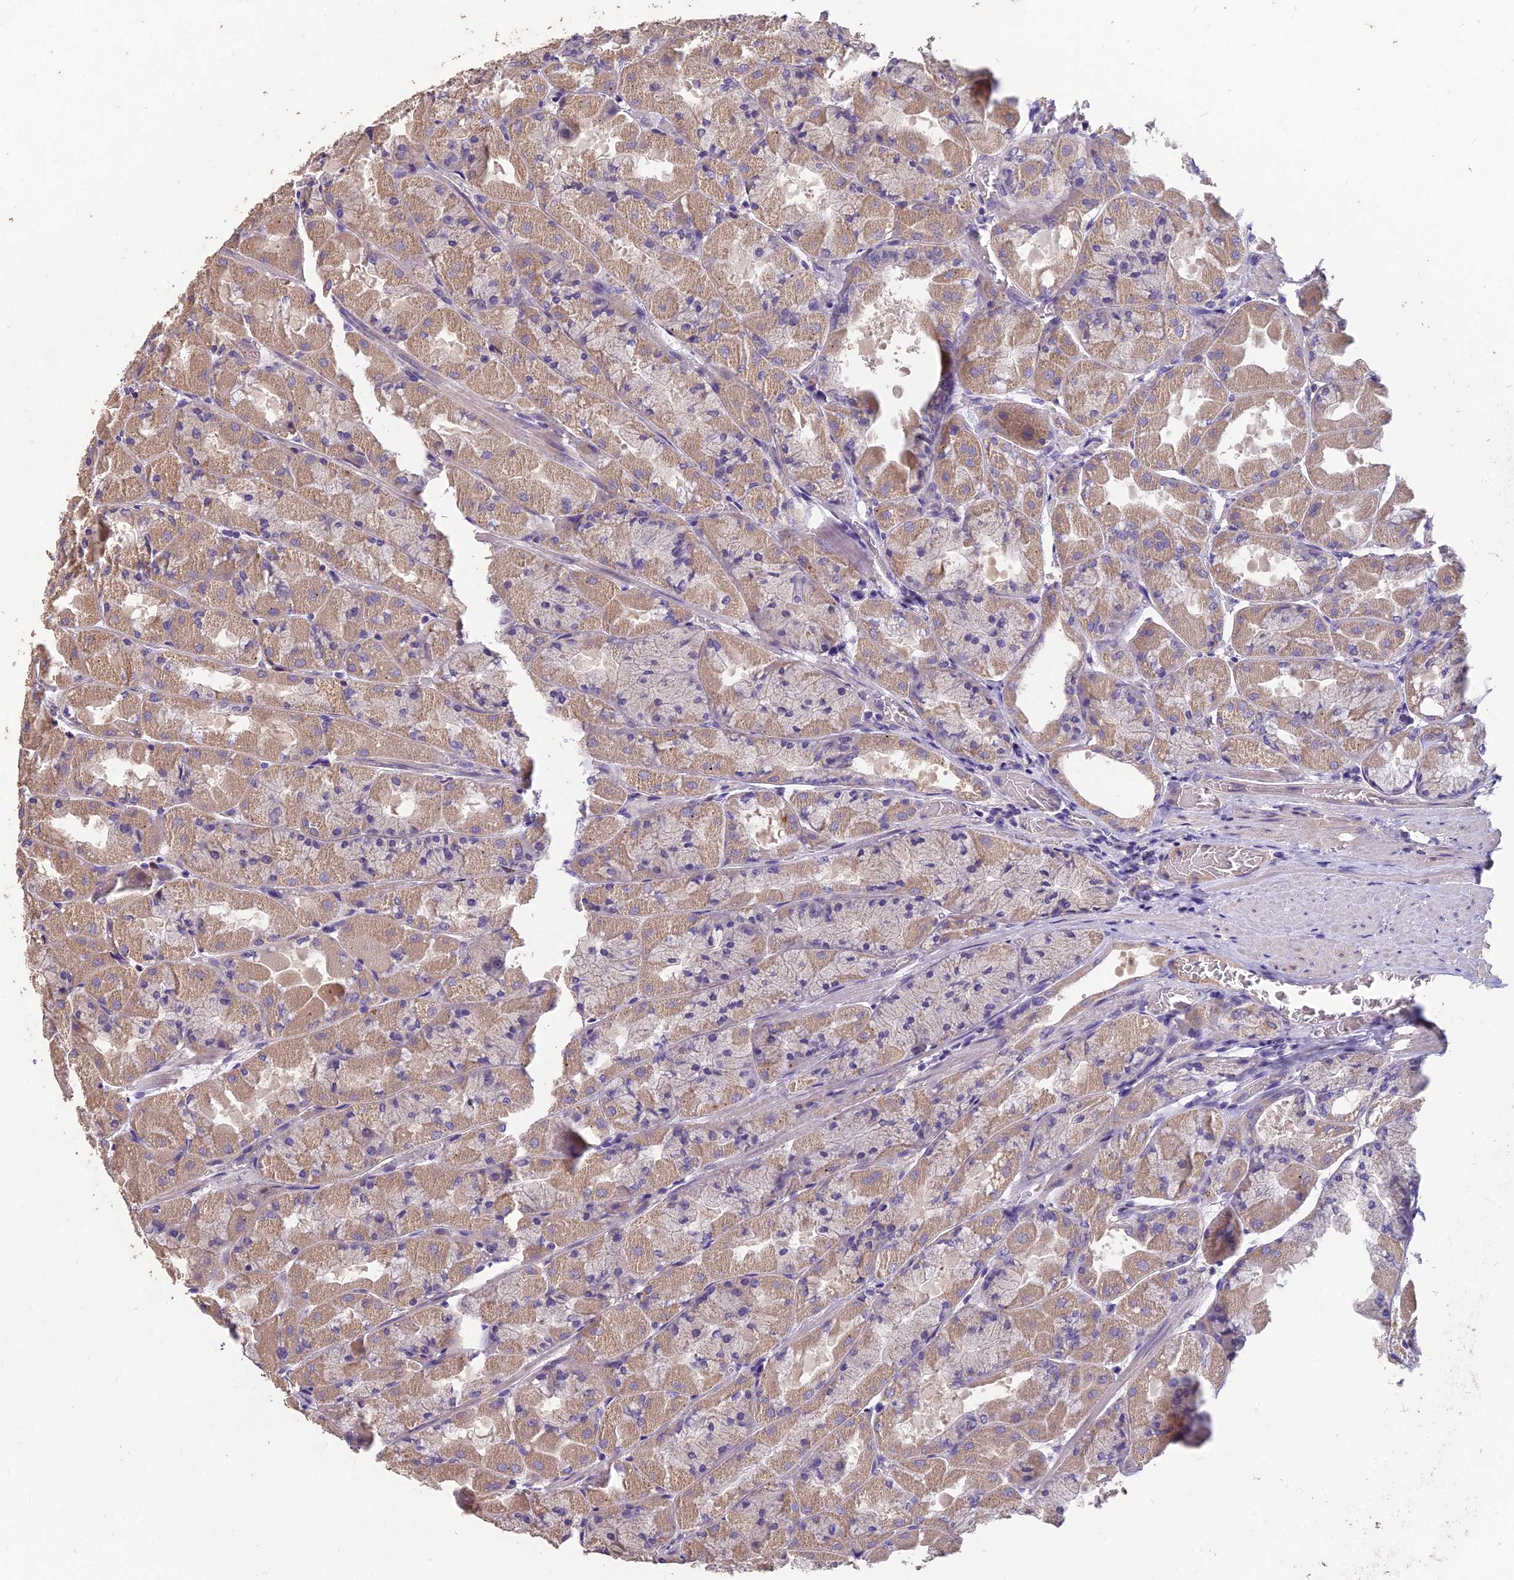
{"staining": {"intensity": "moderate", "quantity": ">75%", "location": "cytoplasmic/membranous"}, "tissue": "stomach", "cell_type": "Glandular cells", "image_type": "normal", "snomed": [{"axis": "morphology", "description": "Normal tissue, NOS"}, {"axis": "topography", "description": "Stomach"}], "caption": "Immunohistochemical staining of normal human stomach reveals moderate cytoplasmic/membranous protein expression in about >75% of glandular cells.", "gene": "CEACAM16", "patient": {"sex": "female", "age": 61}}